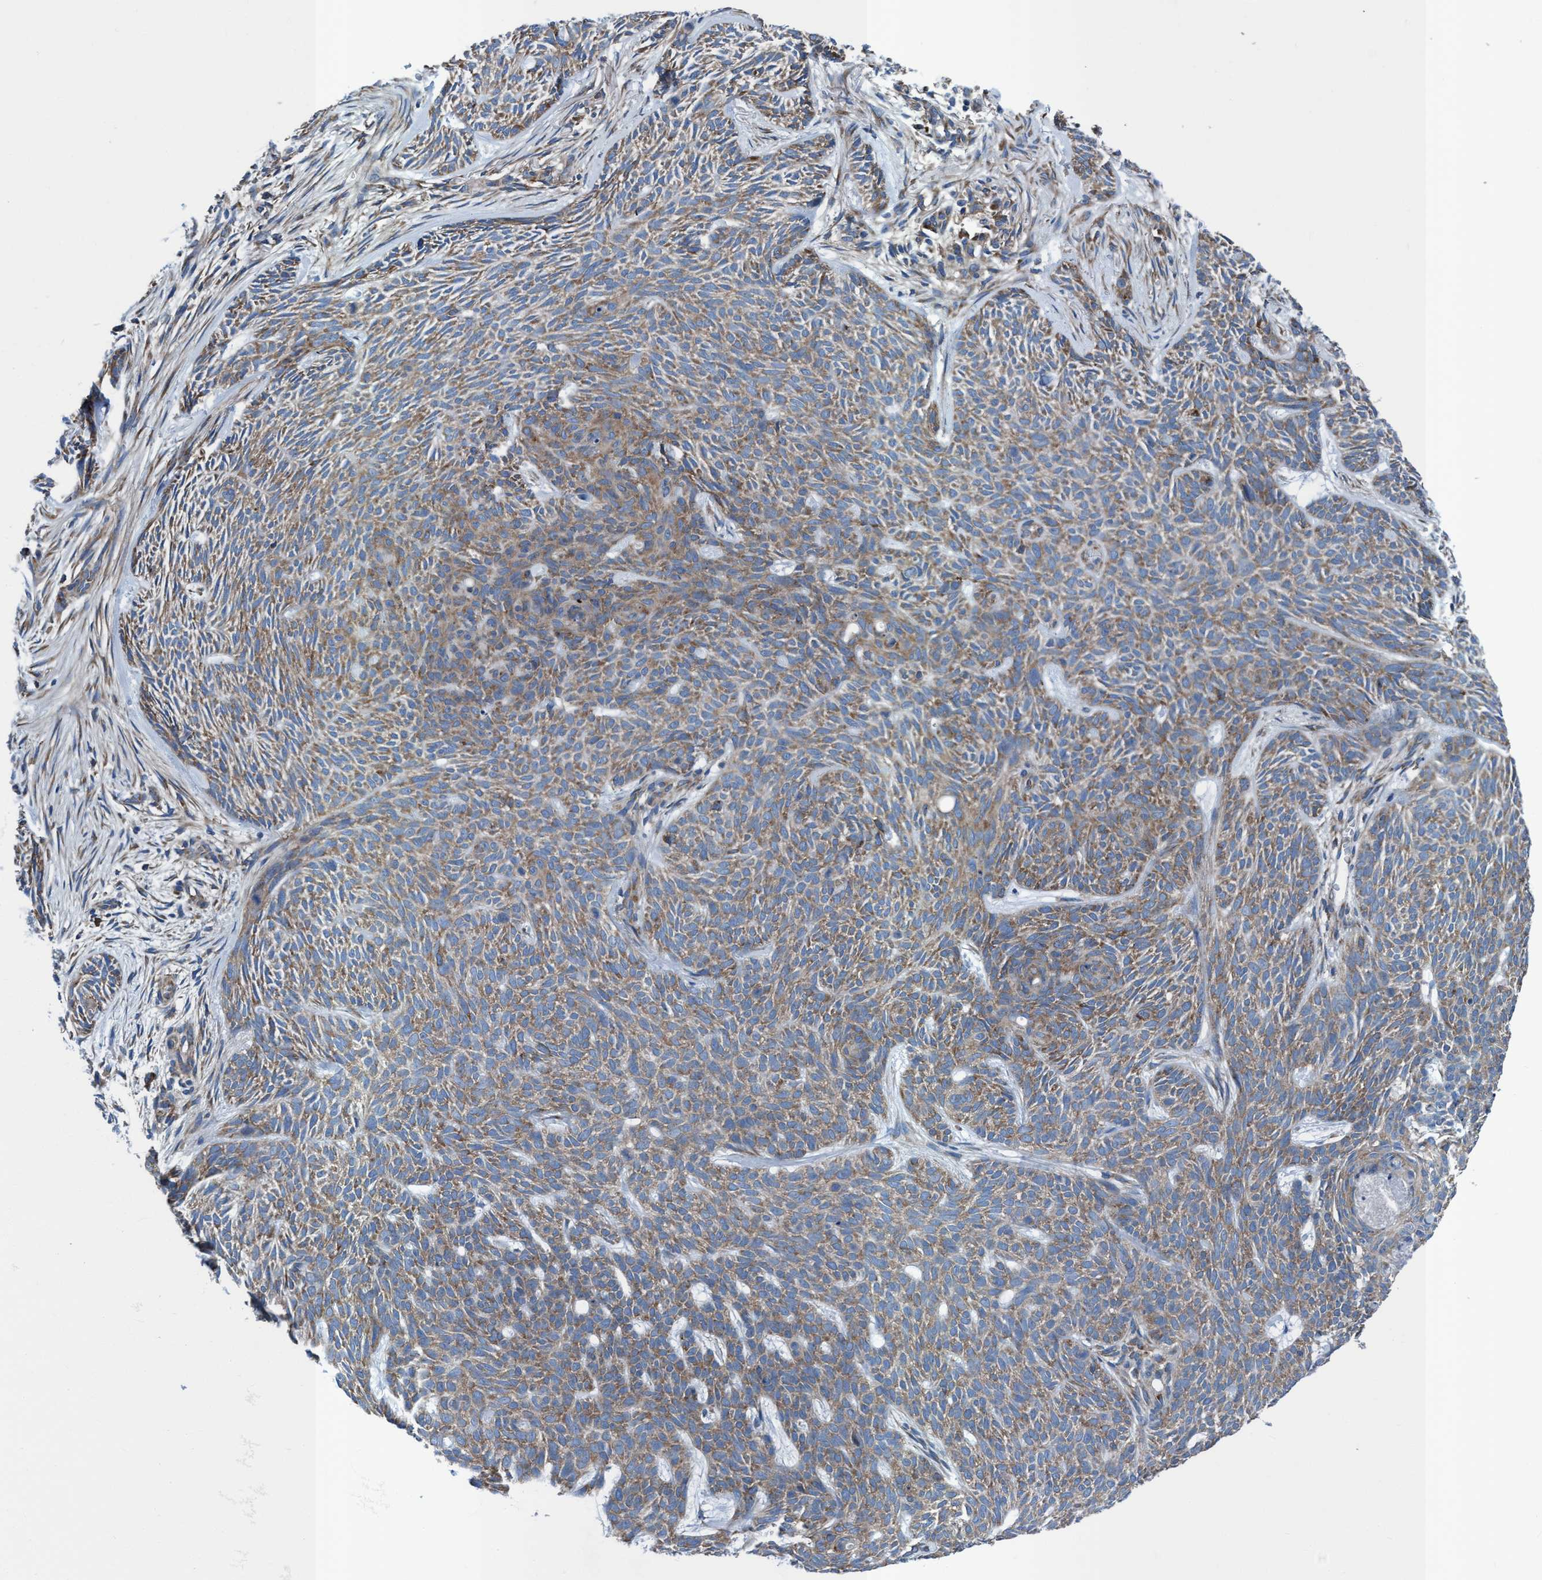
{"staining": {"intensity": "weak", "quantity": ">75%", "location": "cytoplasmic/membranous"}, "tissue": "skin cancer", "cell_type": "Tumor cells", "image_type": "cancer", "snomed": [{"axis": "morphology", "description": "Basal cell carcinoma"}, {"axis": "topography", "description": "Skin"}], "caption": "Immunohistochemical staining of human skin cancer exhibits low levels of weak cytoplasmic/membranous protein expression in about >75% of tumor cells. The staining was performed using DAB (3,3'-diaminobenzidine), with brown indicating positive protein expression. Nuclei are stained blue with hematoxylin.", "gene": "NMT1", "patient": {"sex": "female", "age": 59}}